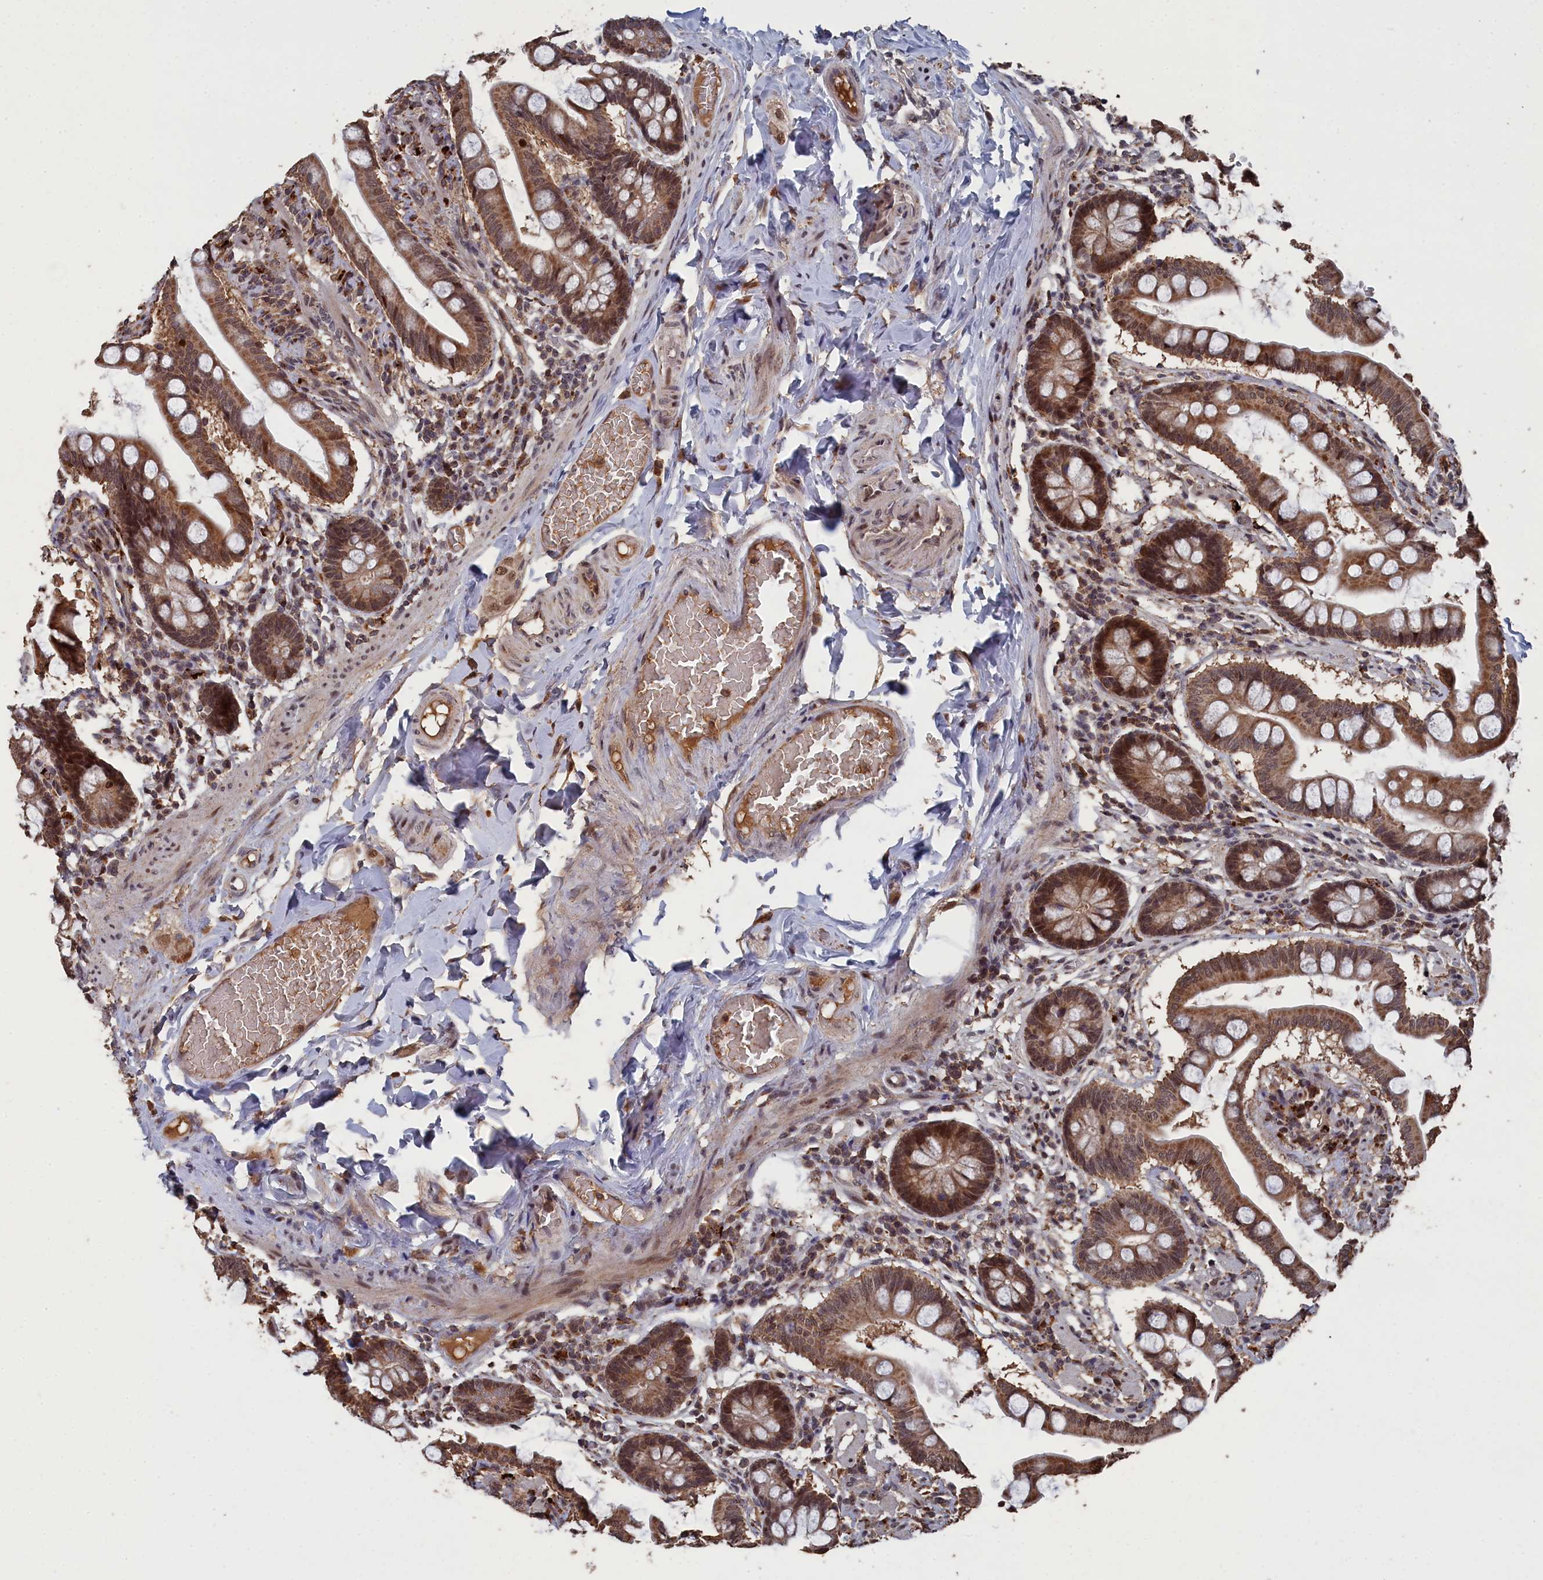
{"staining": {"intensity": "moderate", "quantity": ">75%", "location": "cytoplasmic/membranous,nuclear"}, "tissue": "small intestine", "cell_type": "Glandular cells", "image_type": "normal", "snomed": [{"axis": "morphology", "description": "Normal tissue, NOS"}, {"axis": "topography", "description": "Small intestine"}], "caption": "Small intestine stained for a protein displays moderate cytoplasmic/membranous,nuclear positivity in glandular cells.", "gene": "CEACAM21", "patient": {"sex": "male", "age": 41}}